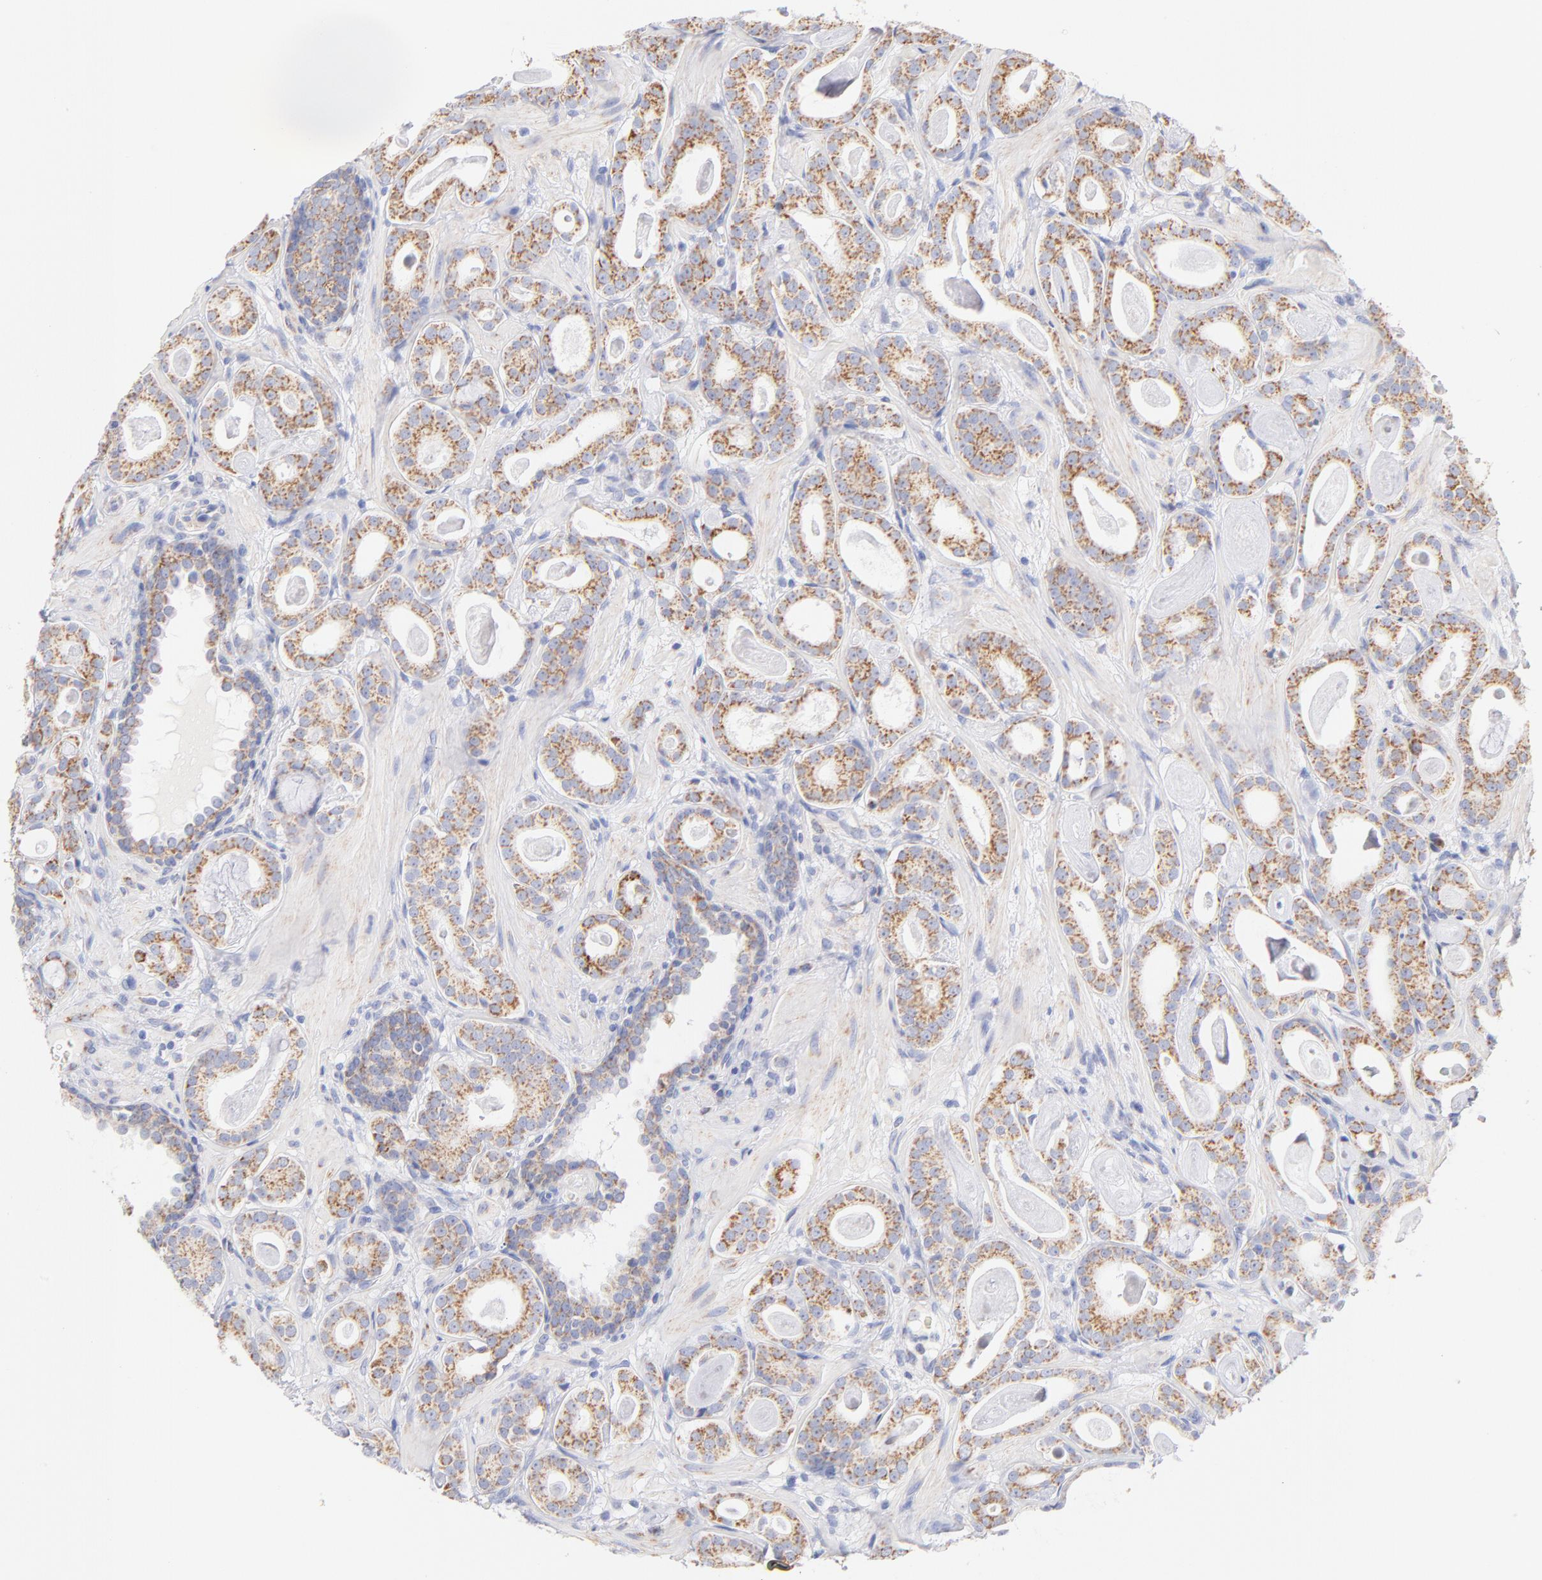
{"staining": {"intensity": "moderate", "quantity": ">75%", "location": "cytoplasmic/membranous"}, "tissue": "prostate cancer", "cell_type": "Tumor cells", "image_type": "cancer", "snomed": [{"axis": "morphology", "description": "Adenocarcinoma, Low grade"}, {"axis": "topography", "description": "Prostate"}], "caption": "Protein expression analysis of prostate adenocarcinoma (low-grade) shows moderate cytoplasmic/membranous staining in about >75% of tumor cells.", "gene": "AIFM1", "patient": {"sex": "male", "age": 57}}